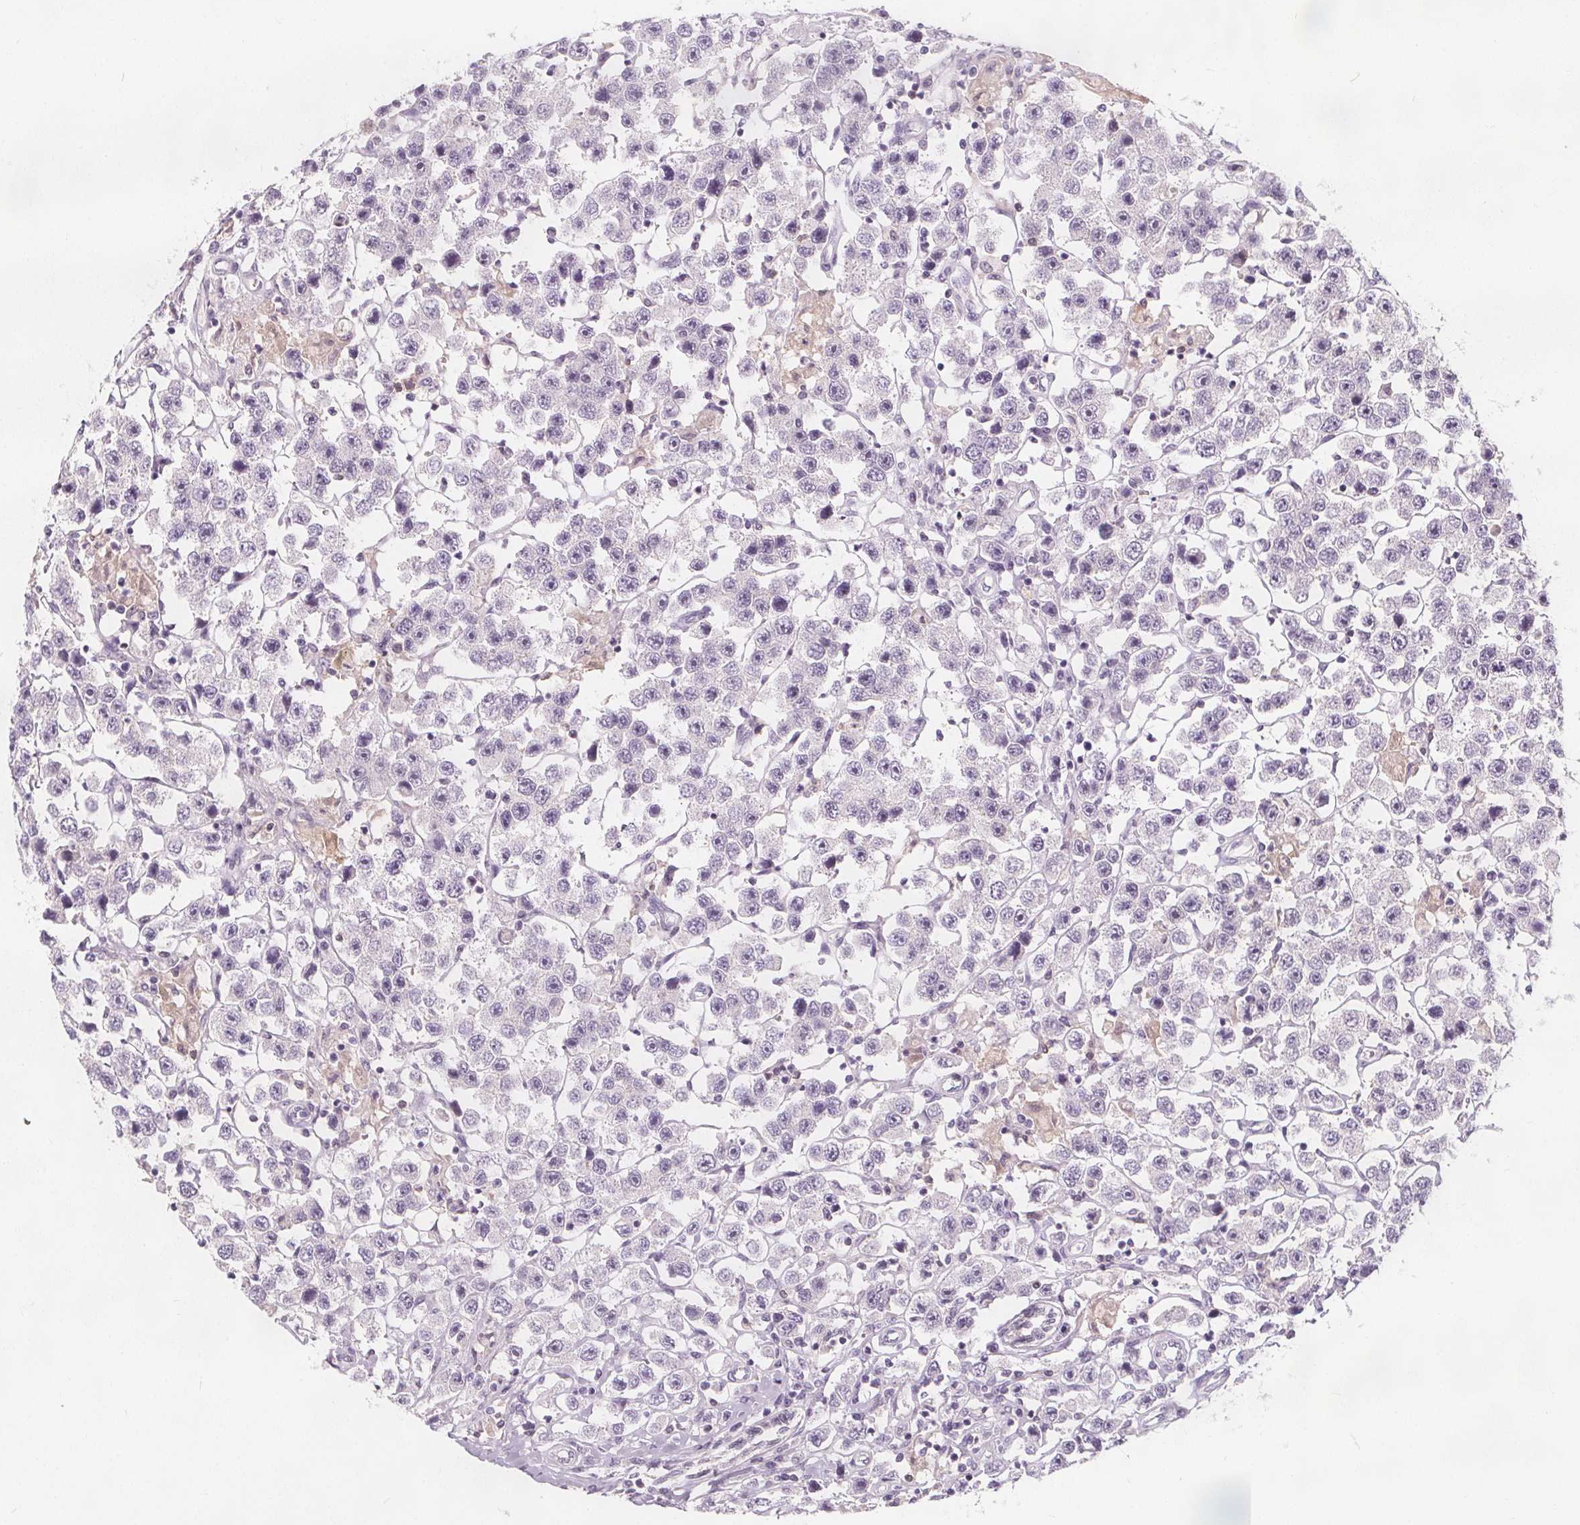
{"staining": {"intensity": "negative", "quantity": "none", "location": "none"}, "tissue": "testis cancer", "cell_type": "Tumor cells", "image_type": "cancer", "snomed": [{"axis": "morphology", "description": "Seminoma, NOS"}, {"axis": "topography", "description": "Testis"}], "caption": "Immunohistochemistry (IHC) of testis cancer (seminoma) displays no positivity in tumor cells. (DAB (3,3'-diaminobenzidine) immunohistochemistry, high magnification).", "gene": "UGP2", "patient": {"sex": "male", "age": 45}}